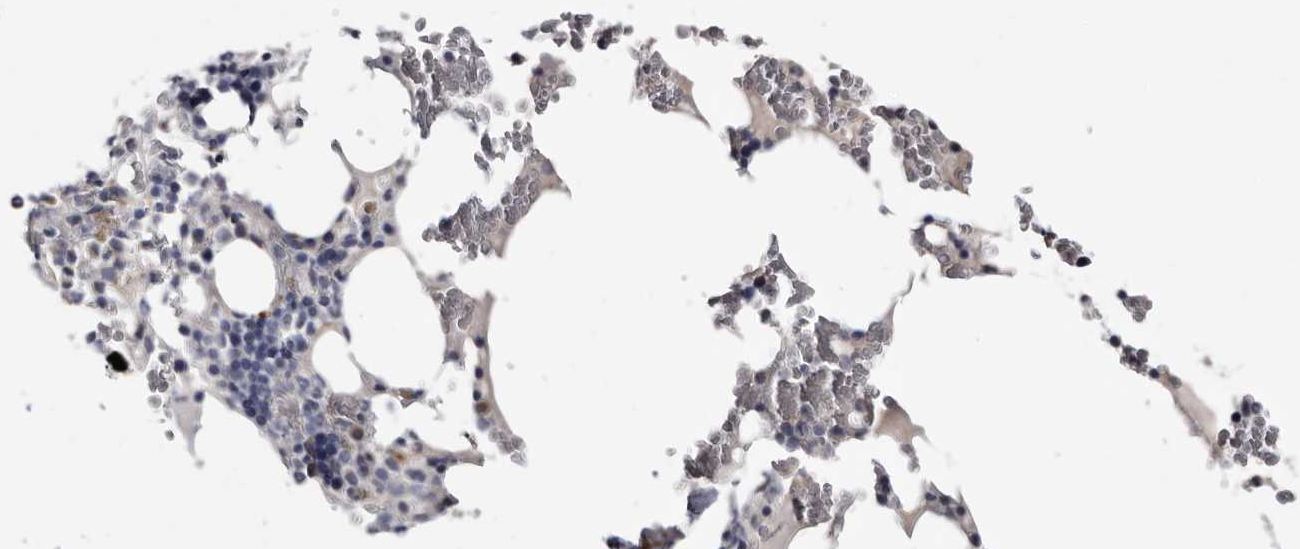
{"staining": {"intensity": "negative", "quantity": "none", "location": "none"}, "tissue": "bone marrow", "cell_type": "Hematopoietic cells", "image_type": "normal", "snomed": [{"axis": "morphology", "description": "Normal tissue, NOS"}, {"axis": "topography", "description": "Bone marrow"}], "caption": "Immunohistochemistry micrograph of unremarkable bone marrow: human bone marrow stained with DAB (3,3'-diaminobenzidine) exhibits no significant protein staining in hematopoietic cells.", "gene": "ARMCX2", "patient": {"sex": "male", "age": 58}}